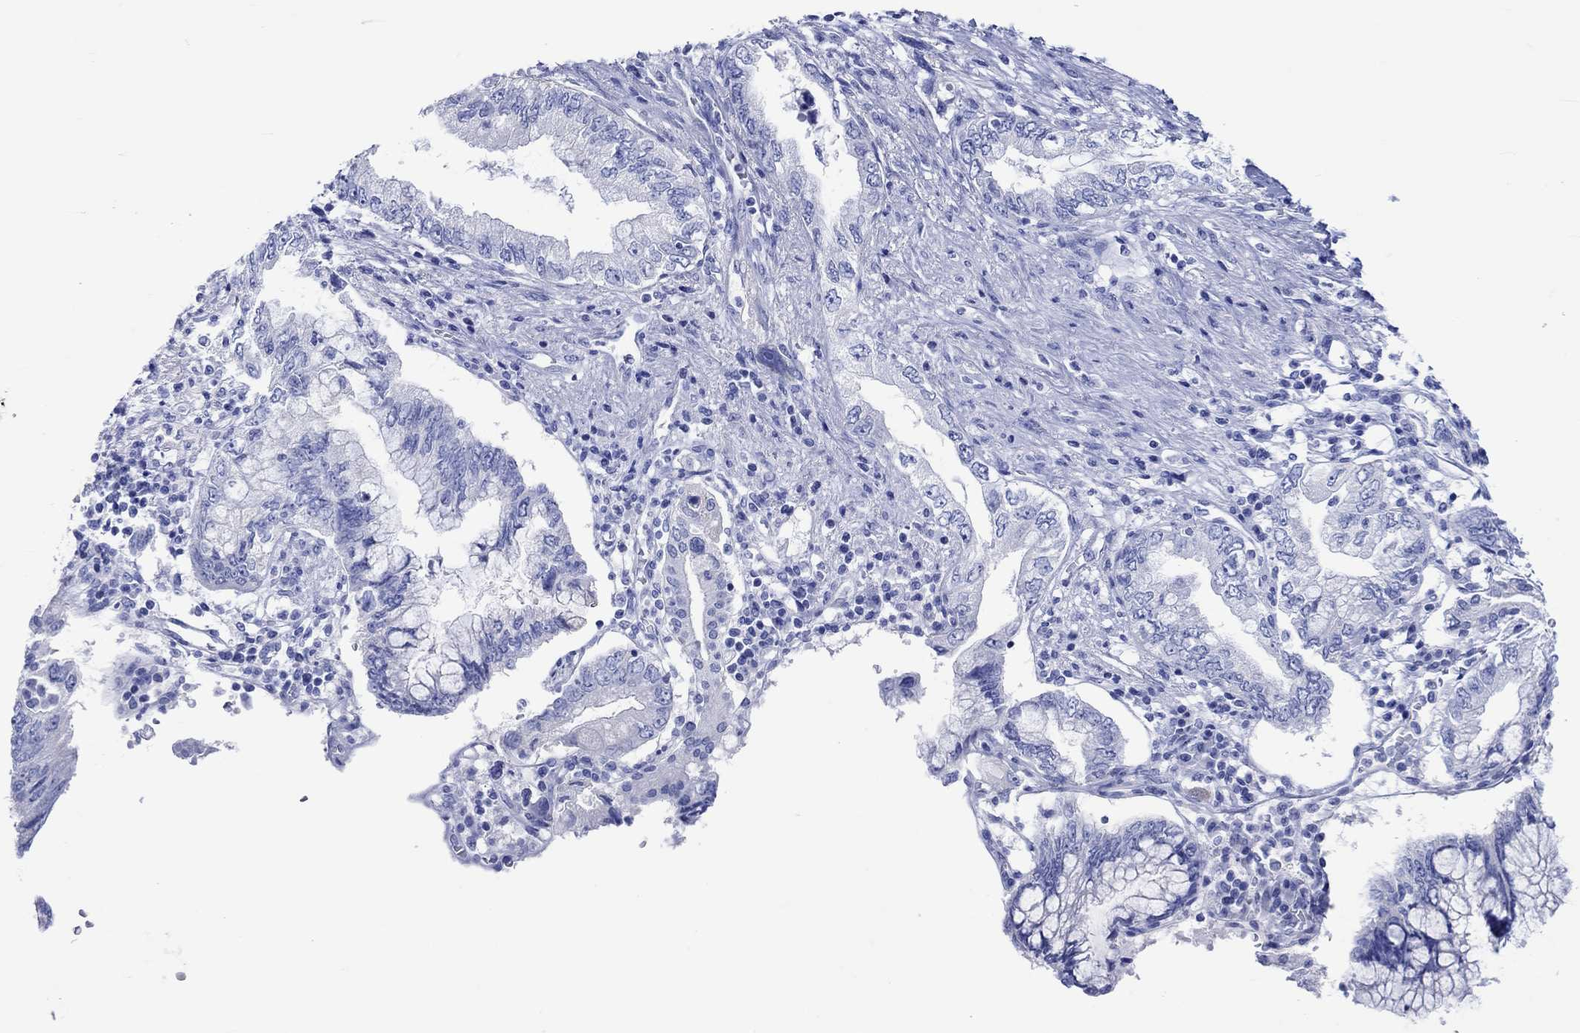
{"staining": {"intensity": "negative", "quantity": "none", "location": "none"}, "tissue": "pancreatic cancer", "cell_type": "Tumor cells", "image_type": "cancer", "snomed": [{"axis": "morphology", "description": "Adenocarcinoma, NOS"}, {"axis": "topography", "description": "Pancreas"}], "caption": "Tumor cells are negative for brown protein staining in pancreatic cancer.", "gene": "KLHL33", "patient": {"sex": "female", "age": 73}}